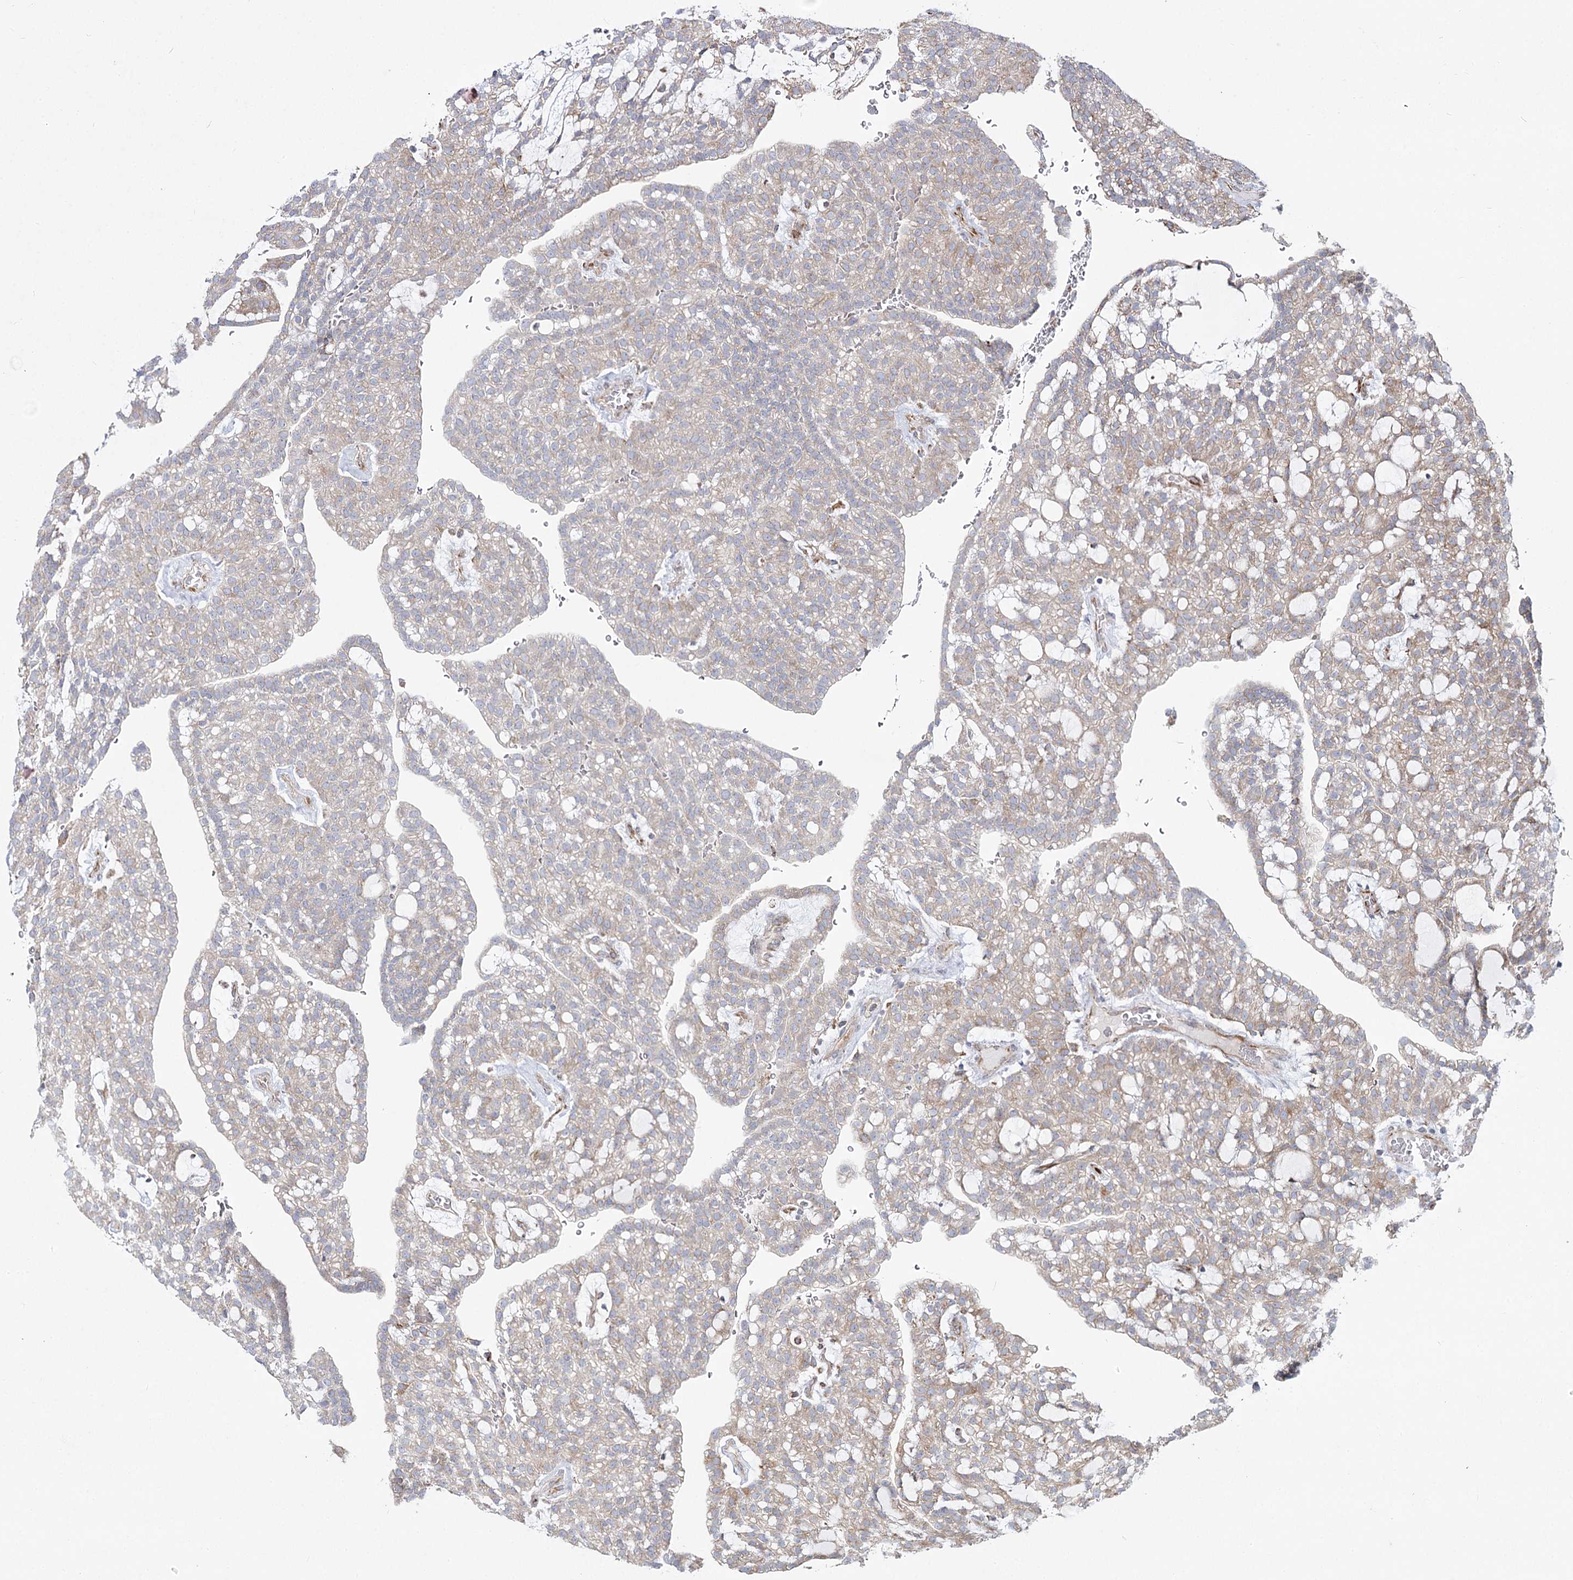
{"staining": {"intensity": "weak", "quantity": "<25%", "location": "cytoplasmic/membranous"}, "tissue": "renal cancer", "cell_type": "Tumor cells", "image_type": "cancer", "snomed": [{"axis": "morphology", "description": "Adenocarcinoma, NOS"}, {"axis": "topography", "description": "Kidney"}], "caption": "This is an IHC photomicrograph of renal cancer. There is no expression in tumor cells.", "gene": "NHLRC2", "patient": {"sex": "male", "age": 63}}